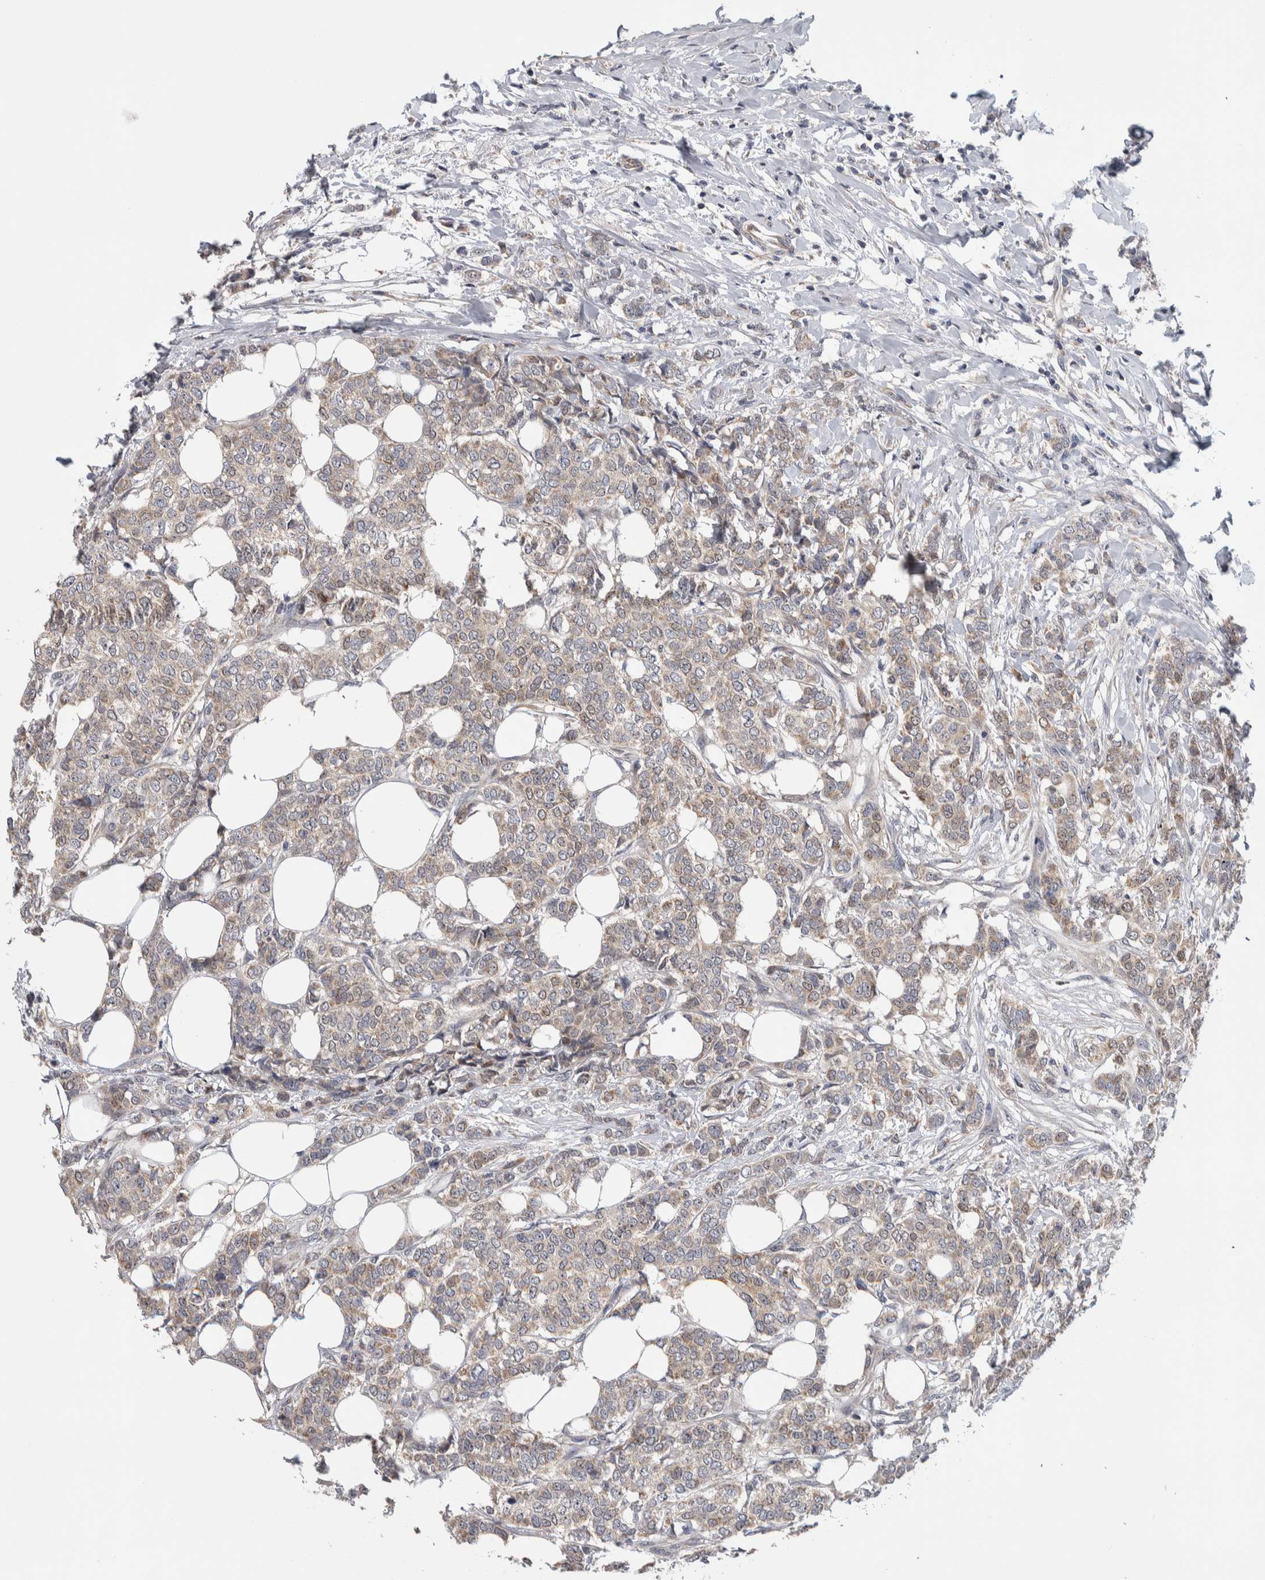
{"staining": {"intensity": "weak", "quantity": "25%-75%", "location": "cytoplasmic/membranous"}, "tissue": "breast cancer", "cell_type": "Tumor cells", "image_type": "cancer", "snomed": [{"axis": "morphology", "description": "Lobular carcinoma"}, {"axis": "topography", "description": "Skin"}, {"axis": "topography", "description": "Breast"}], "caption": "High-power microscopy captured an IHC histopathology image of lobular carcinoma (breast), revealing weak cytoplasmic/membranous staining in about 25%-75% of tumor cells.", "gene": "PRRG4", "patient": {"sex": "female", "age": 46}}